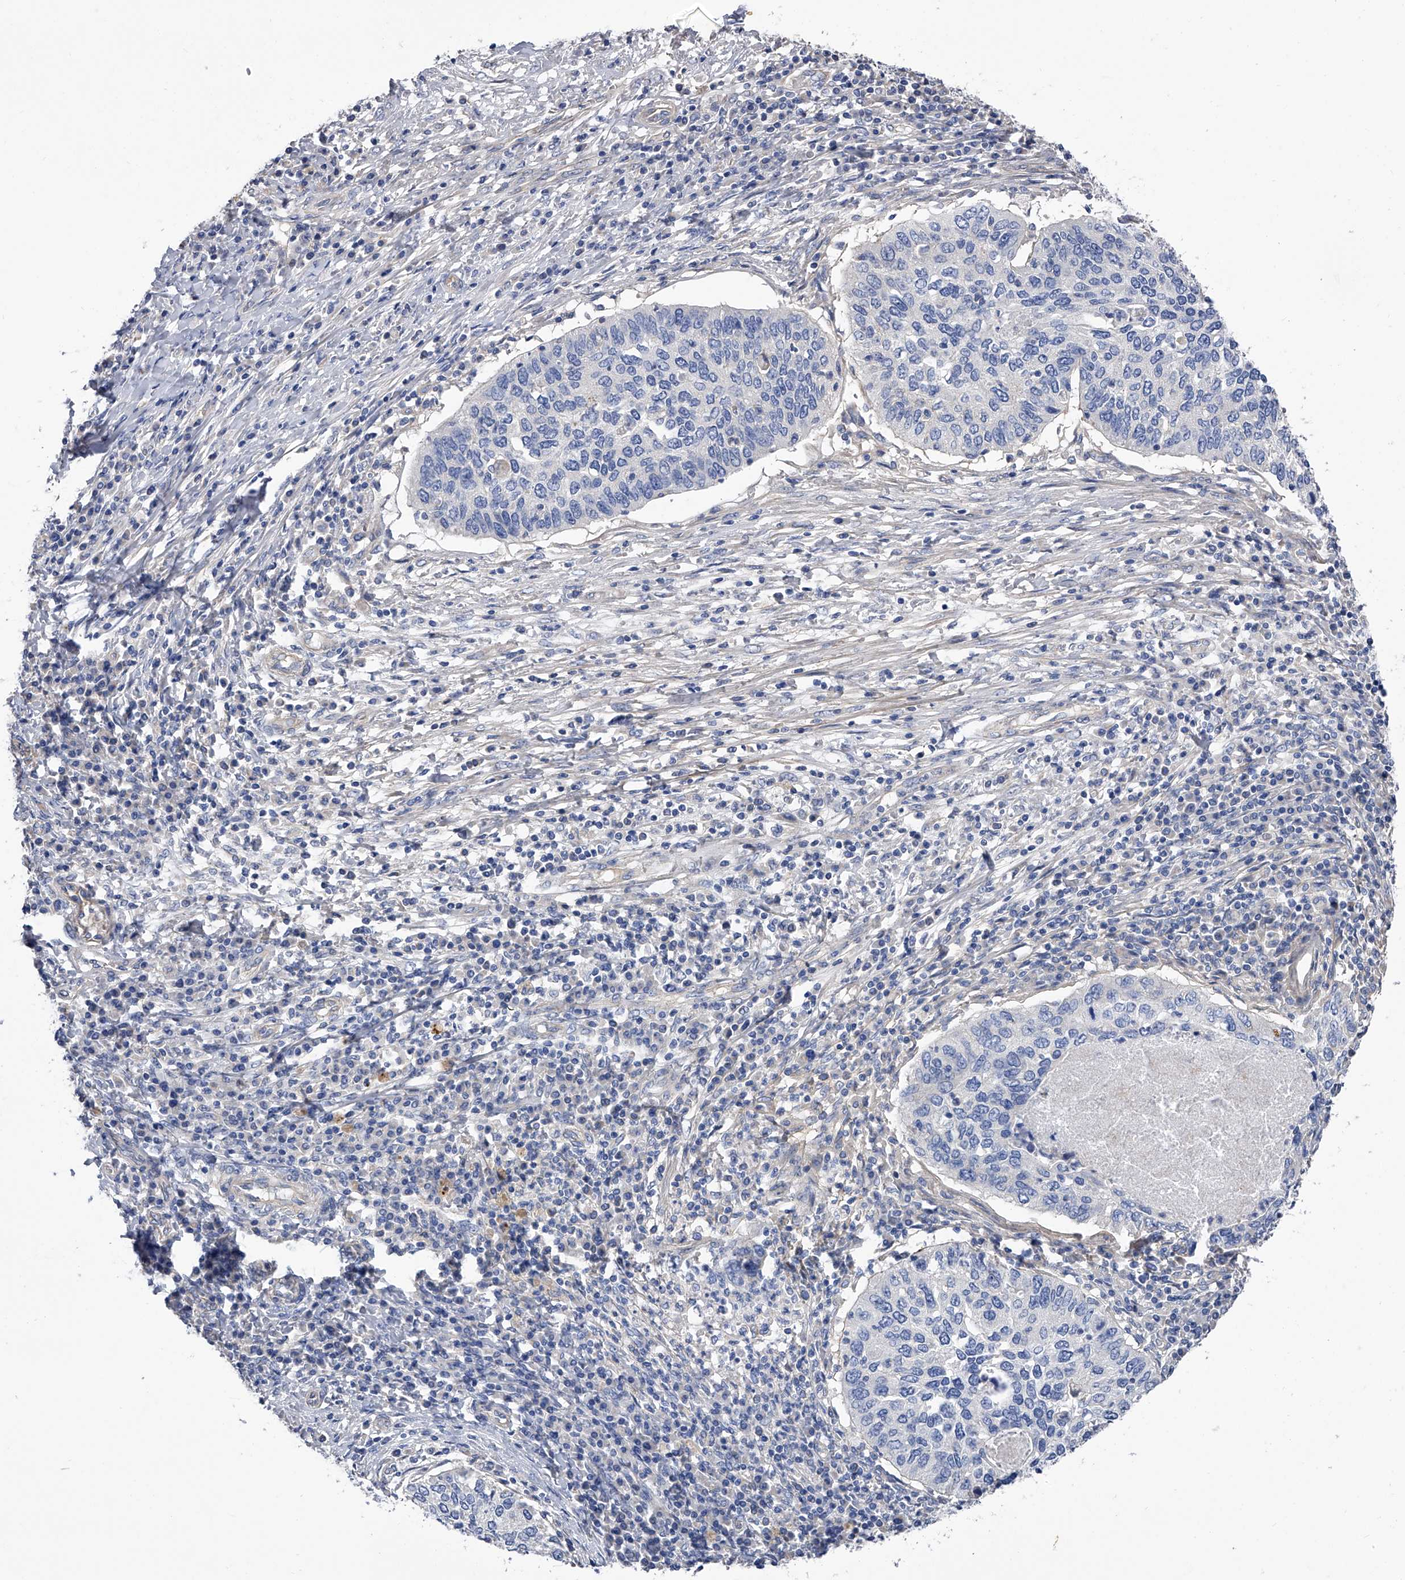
{"staining": {"intensity": "negative", "quantity": "none", "location": "none"}, "tissue": "cervical cancer", "cell_type": "Tumor cells", "image_type": "cancer", "snomed": [{"axis": "morphology", "description": "Squamous cell carcinoma, NOS"}, {"axis": "topography", "description": "Cervix"}], "caption": "Photomicrograph shows no significant protein staining in tumor cells of cervical cancer (squamous cell carcinoma).", "gene": "RWDD2A", "patient": {"sex": "female", "age": 38}}